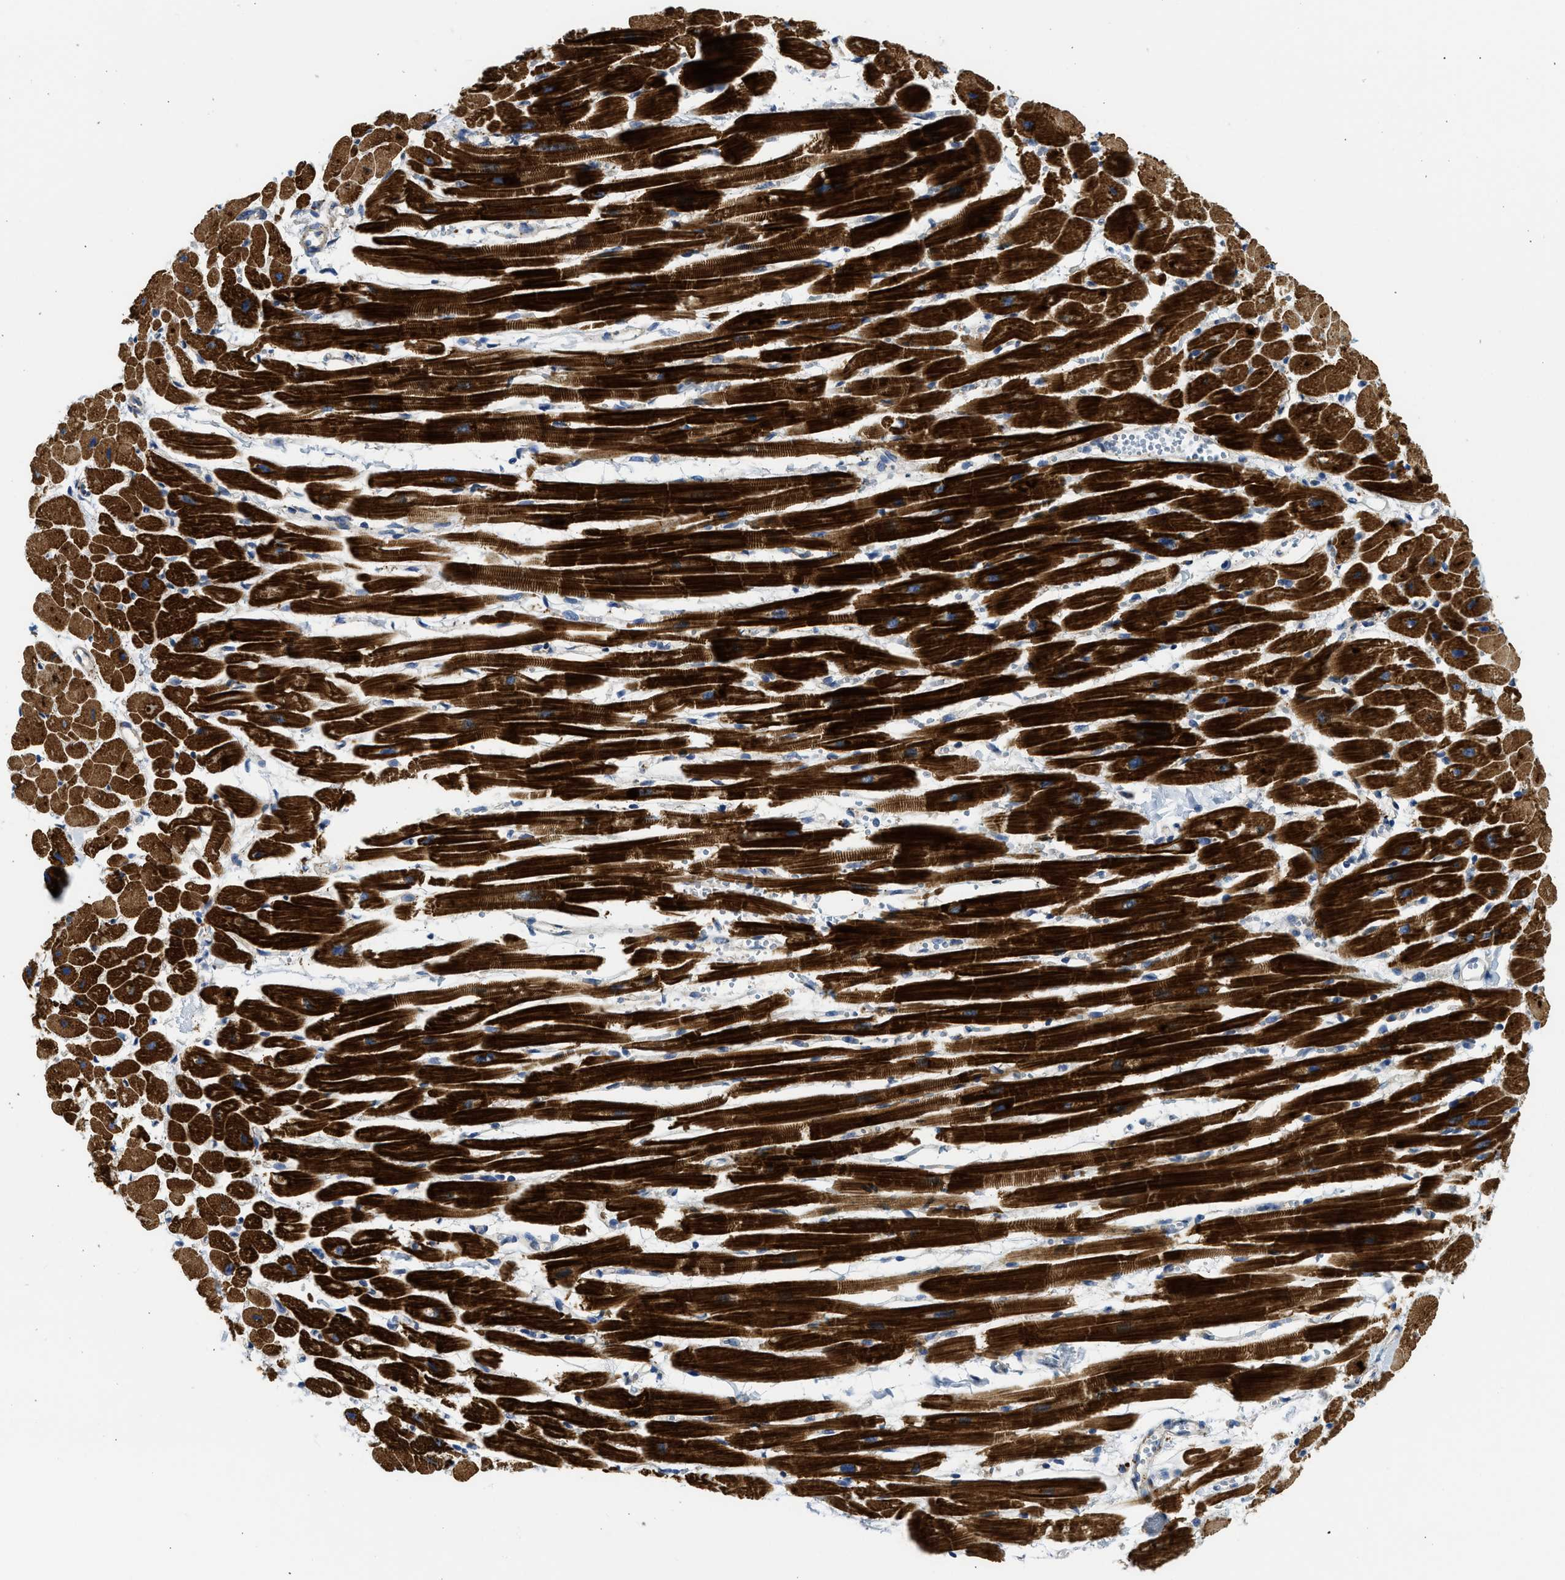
{"staining": {"intensity": "strong", "quantity": ">75%", "location": "cytoplasmic/membranous"}, "tissue": "heart muscle", "cell_type": "Cardiomyocytes", "image_type": "normal", "snomed": [{"axis": "morphology", "description": "Normal tissue, NOS"}, {"axis": "topography", "description": "Heart"}], "caption": "This image shows unremarkable heart muscle stained with immunohistochemistry to label a protein in brown. The cytoplasmic/membranous of cardiomyocytes show strong positivity for the protein. Nuclei are counter-stained blue.", "gene": "CSRNP2", "patient": {"sex": "female", "age": 54}}